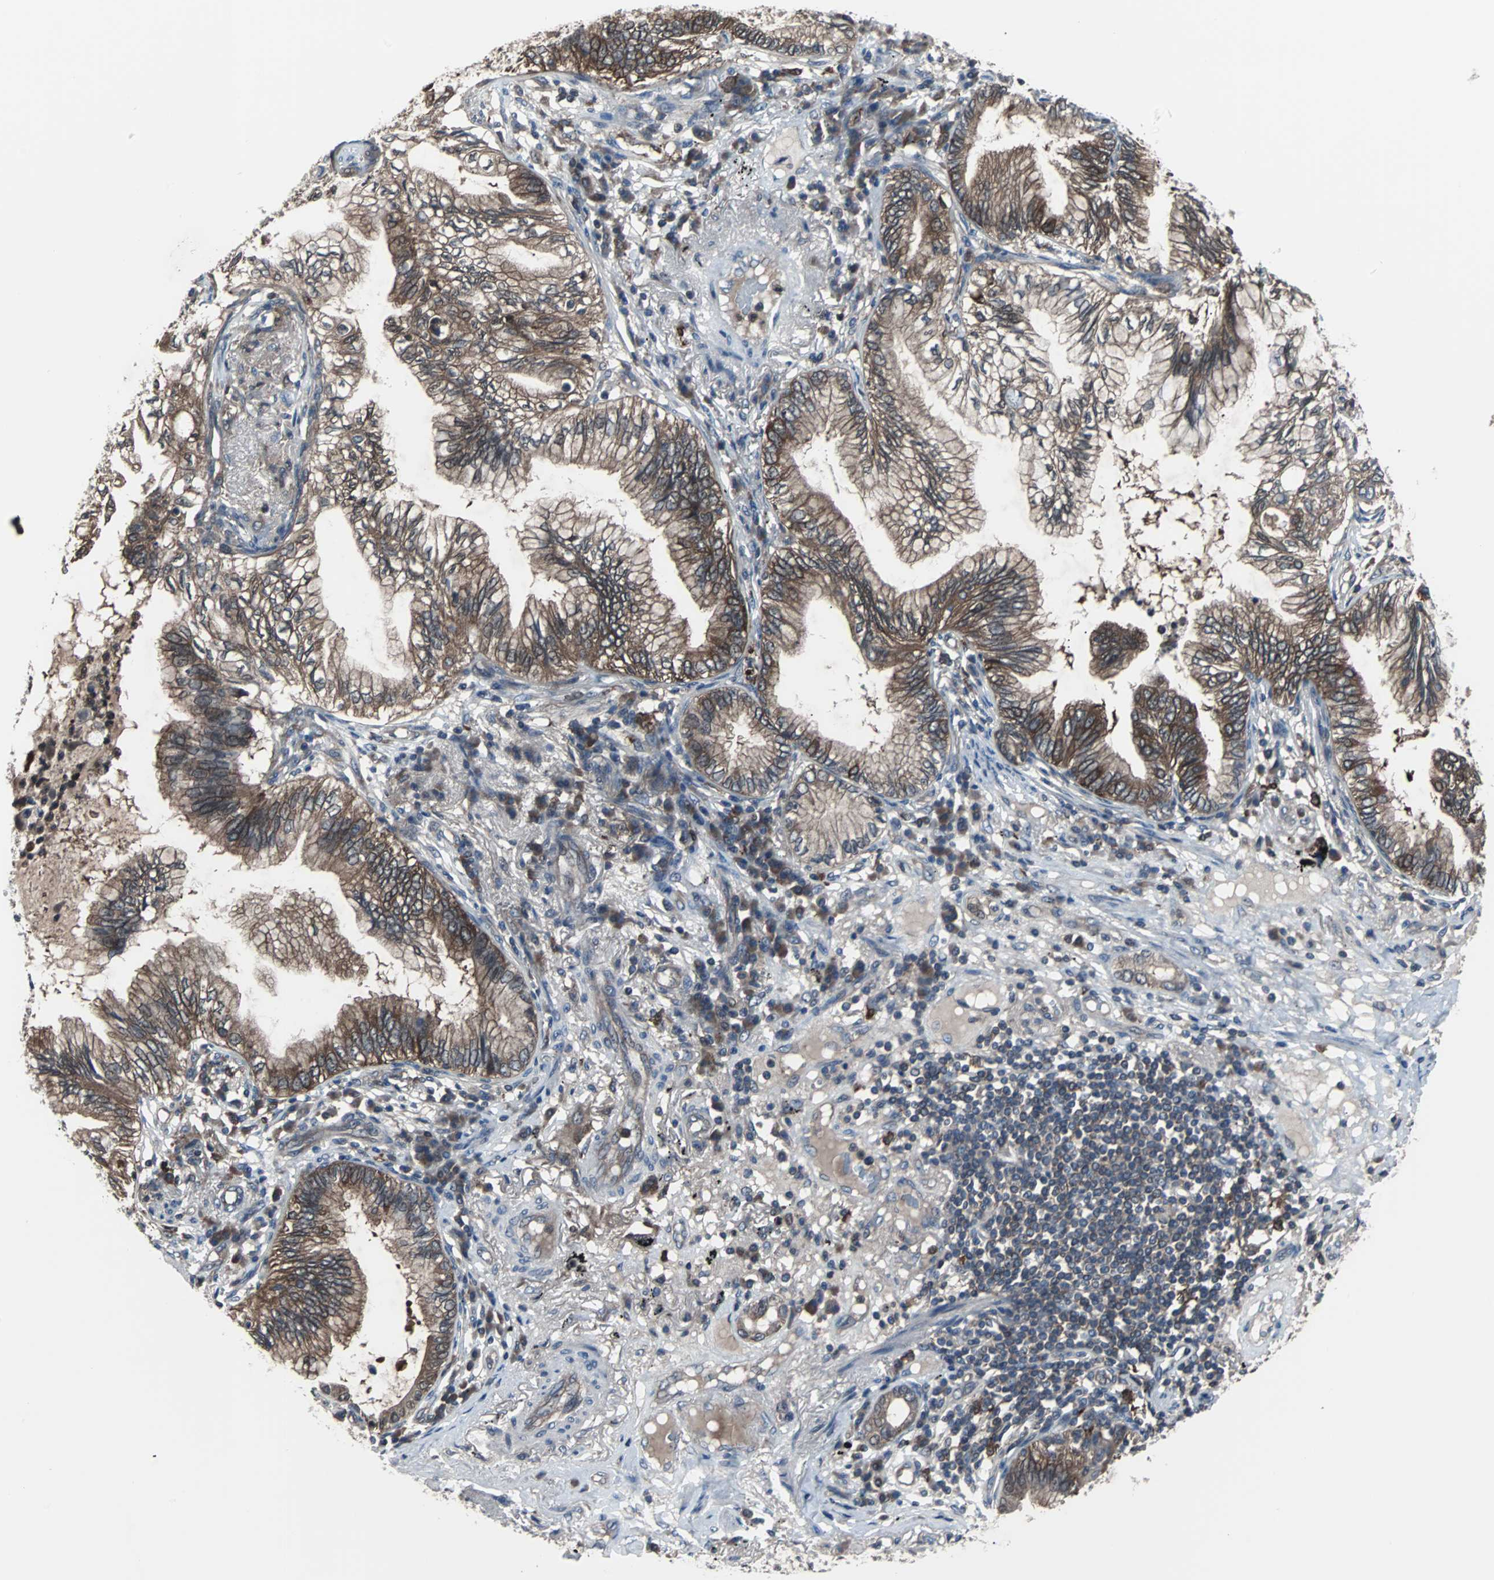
{"staining": {"intensity": "moderate", "quantity": ">75%", "location": "cytoplasmic/membranous"}, "tissue": "lung cancer", "cell_type": "Tumor cells", "image_type": "cancer", "snomed": [{"axis": "morphology", "description": "Adenocarcinoma, NOS"}, {"axis": "topography", "description": "Lung"}], "caption": "The photomicrograph exhibits staining of lung cancer, revealing moderate cytoplasmic/membranous protein expression (brown color) within tumor cells. Using DAB (brown) and hematoxylin (blue) stains, captured at high magnification using brightfield microscopy.", "gene": "PAK1", "patient": {"sex": "female", "age": 70}}